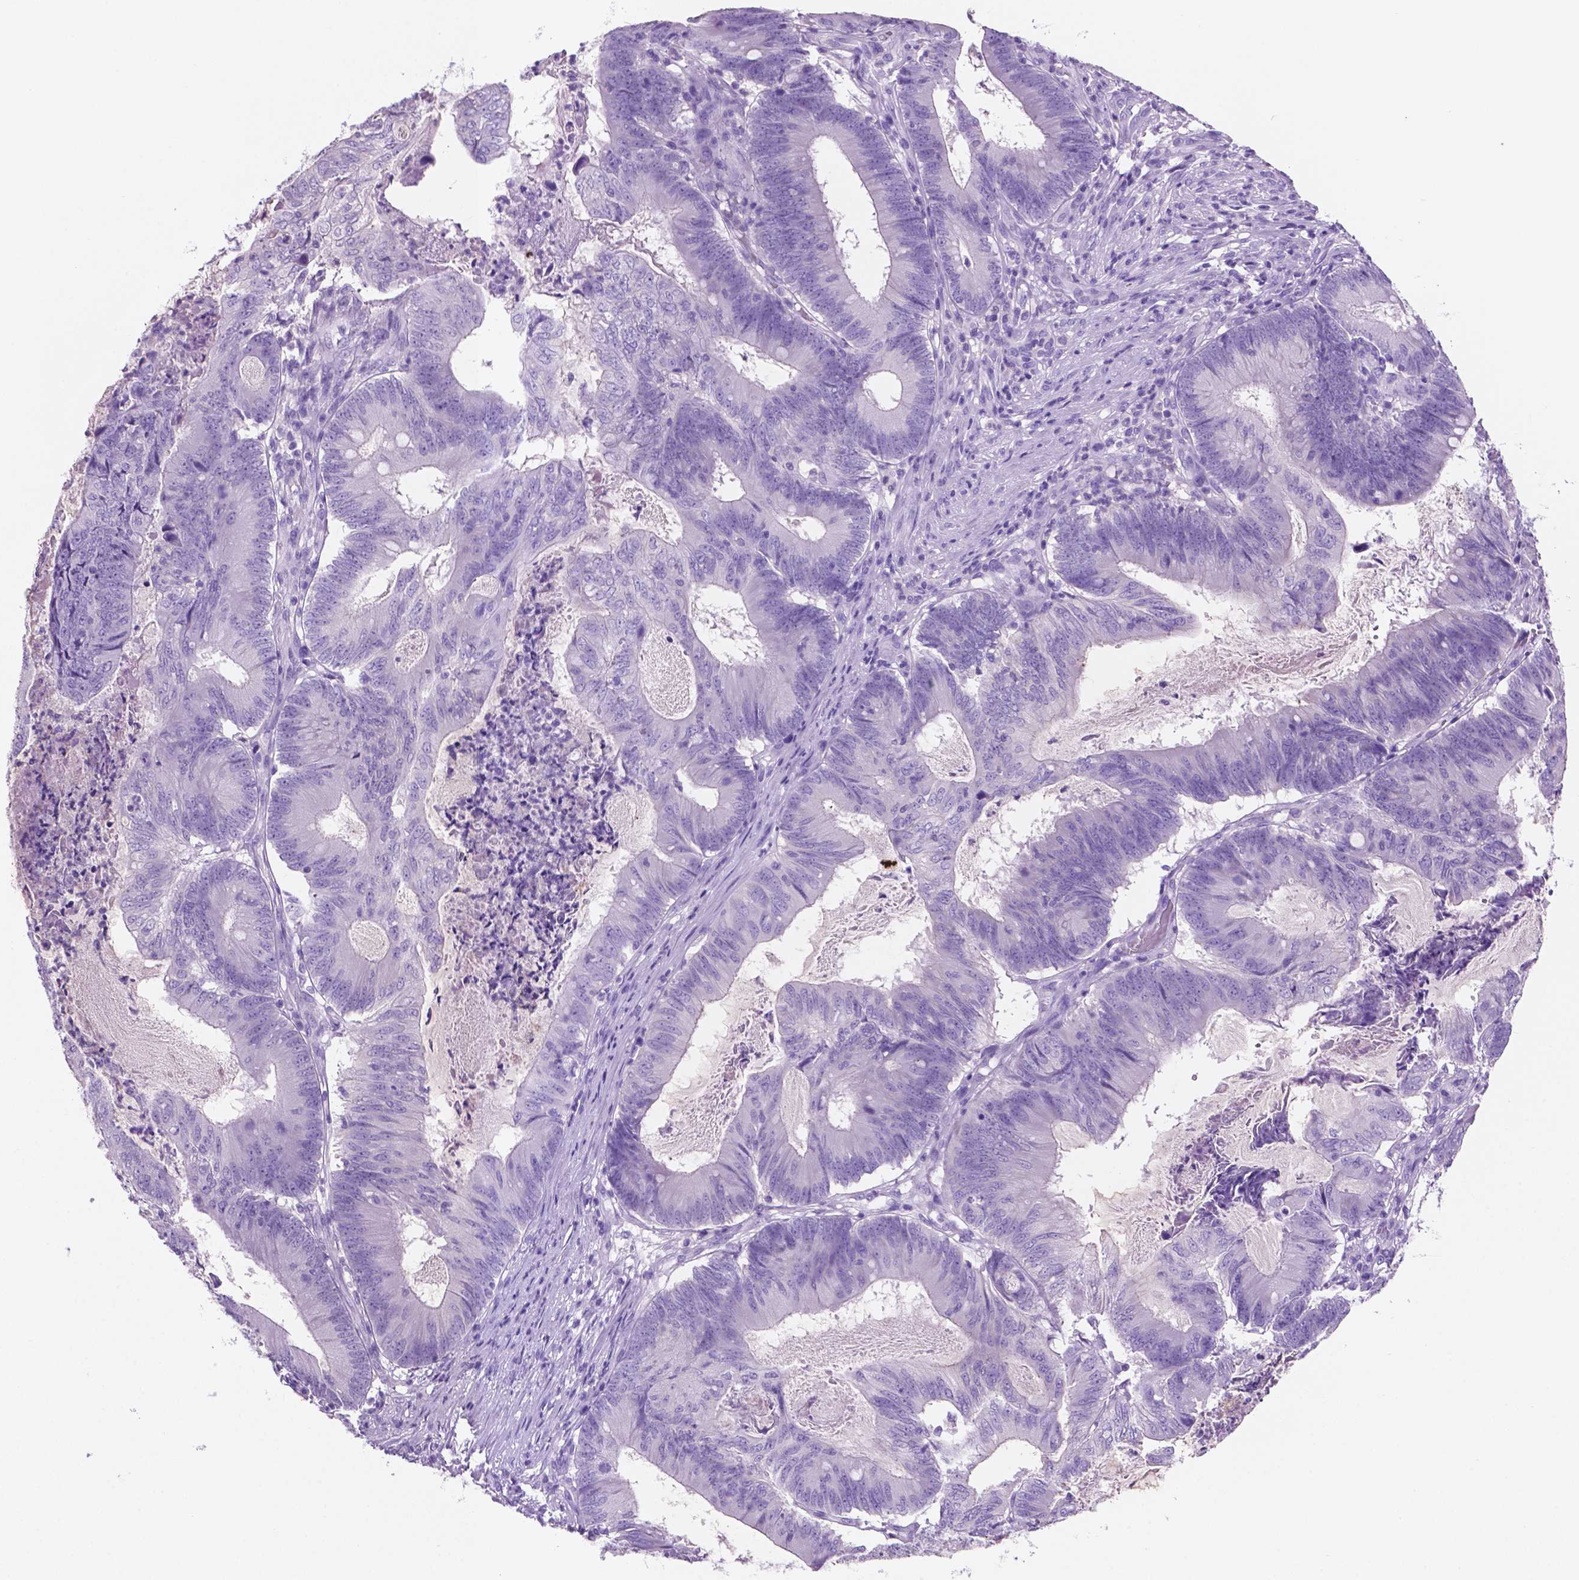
{"staining": {"intensity": "negative", "quantity": "none", "location": "none"}, "tissue": "colorectal cancer", "cell_type": "Tumor cells", "image_type": "cancer", "snomed": [{"axis": "morphology", "description": "Adenocarcinoma, NOS"}, {"axis": "topography", "description": "Colon"}], "caption": "Immunohistochemistry (IHC) micrograph of neoplastic tissue: colorectal cancer (adenocarcinoma) stained with DAB exhibits no significant protein staining in tumor cells.", "gene": "POU4F1", "patient": {"sex": "female", "age": 70}}